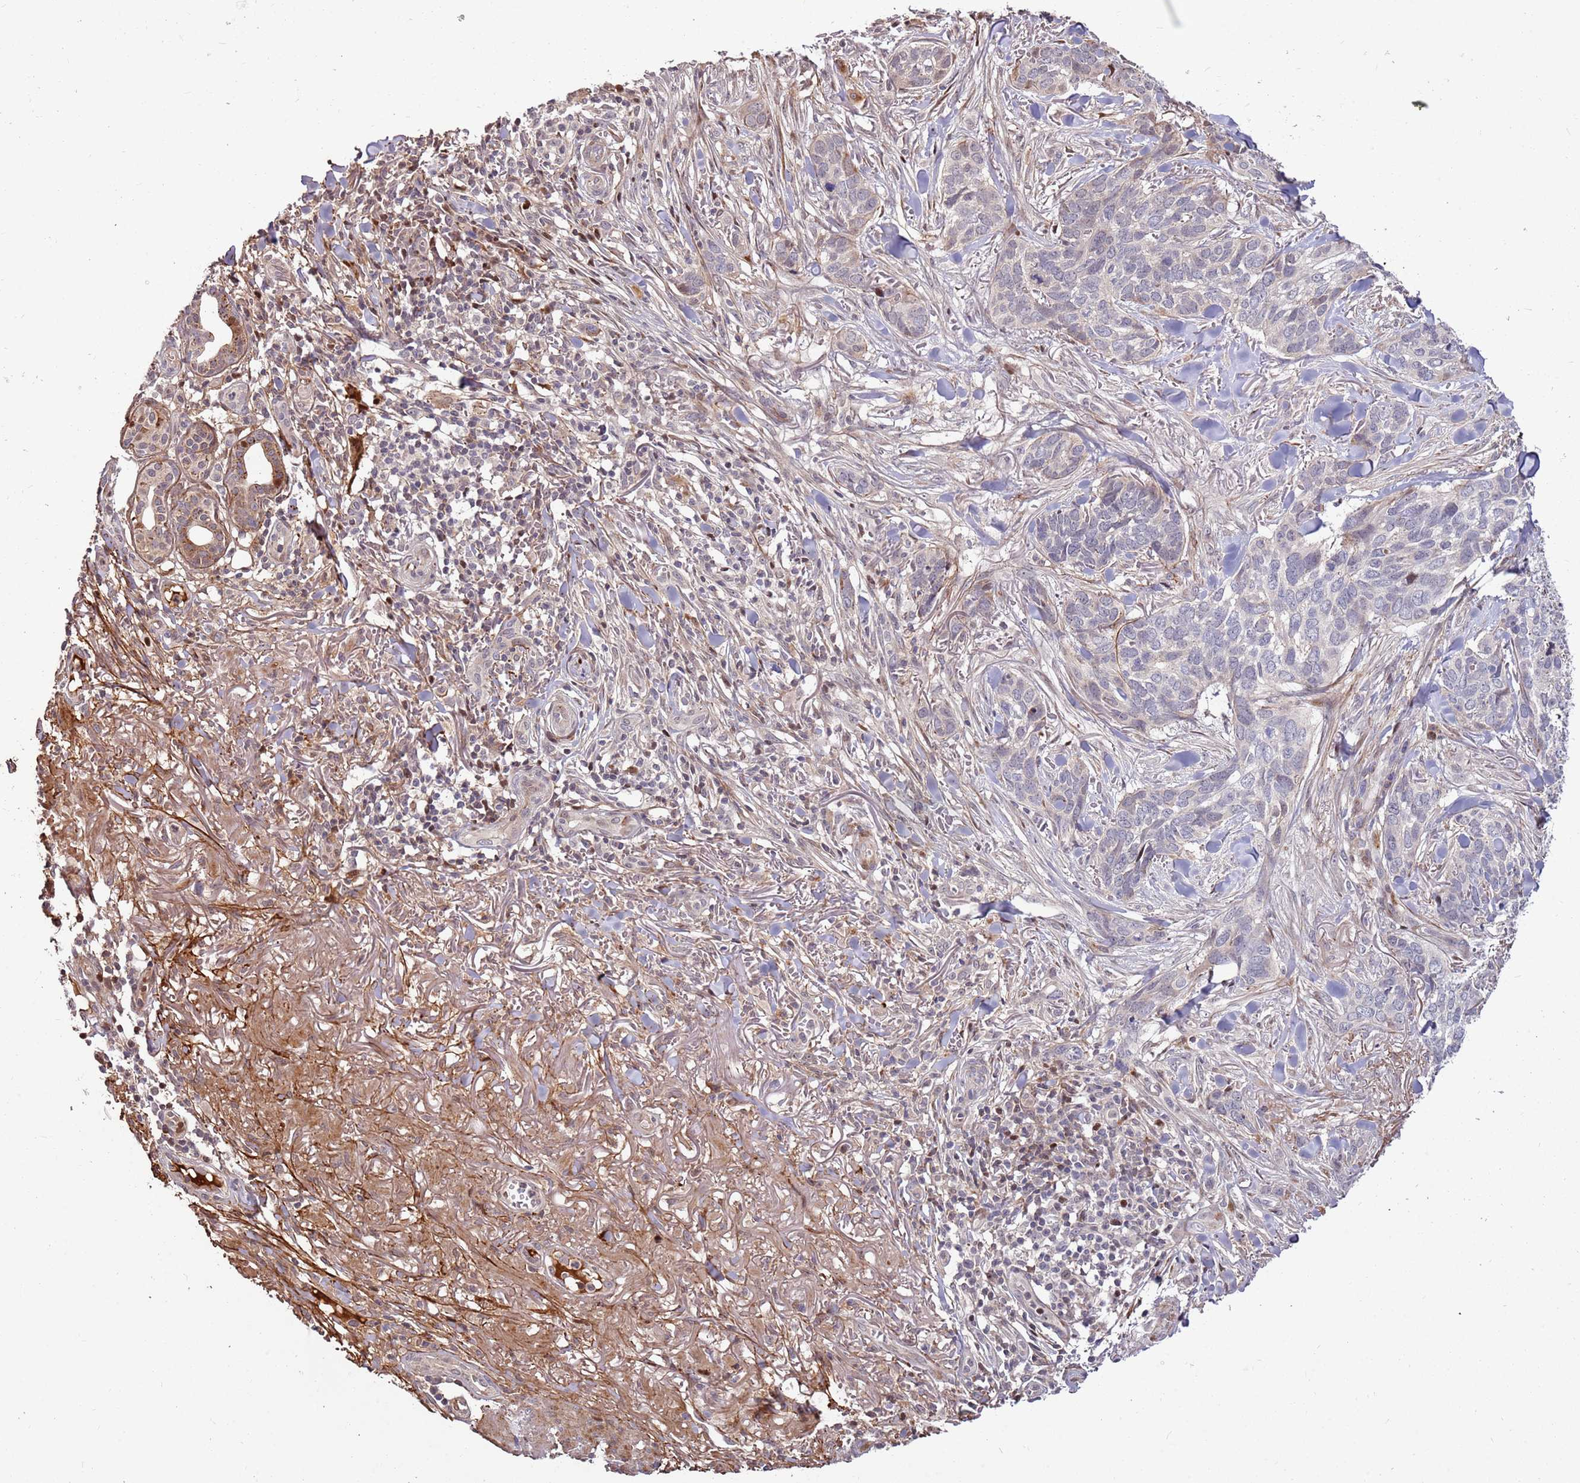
{"staining": {"intensity": "negative", "quantity": "none", "location": "none"}, "tissue": "skin cancer", "cell_type": "Tumor cells", "image_type": "cancer", "snomed": [{"axis": "morphology", "description": "Basal cell carcinoma"}, {"axis": "topography", "description": "Skin"}], "caption": "IHC image of basal cell carcinoma (skin) stained for a protein (brown), which demonstrates no staining in tumor cells.", "gene": "RHBDL1", "patient": {"sex": "male", "age": 86}}